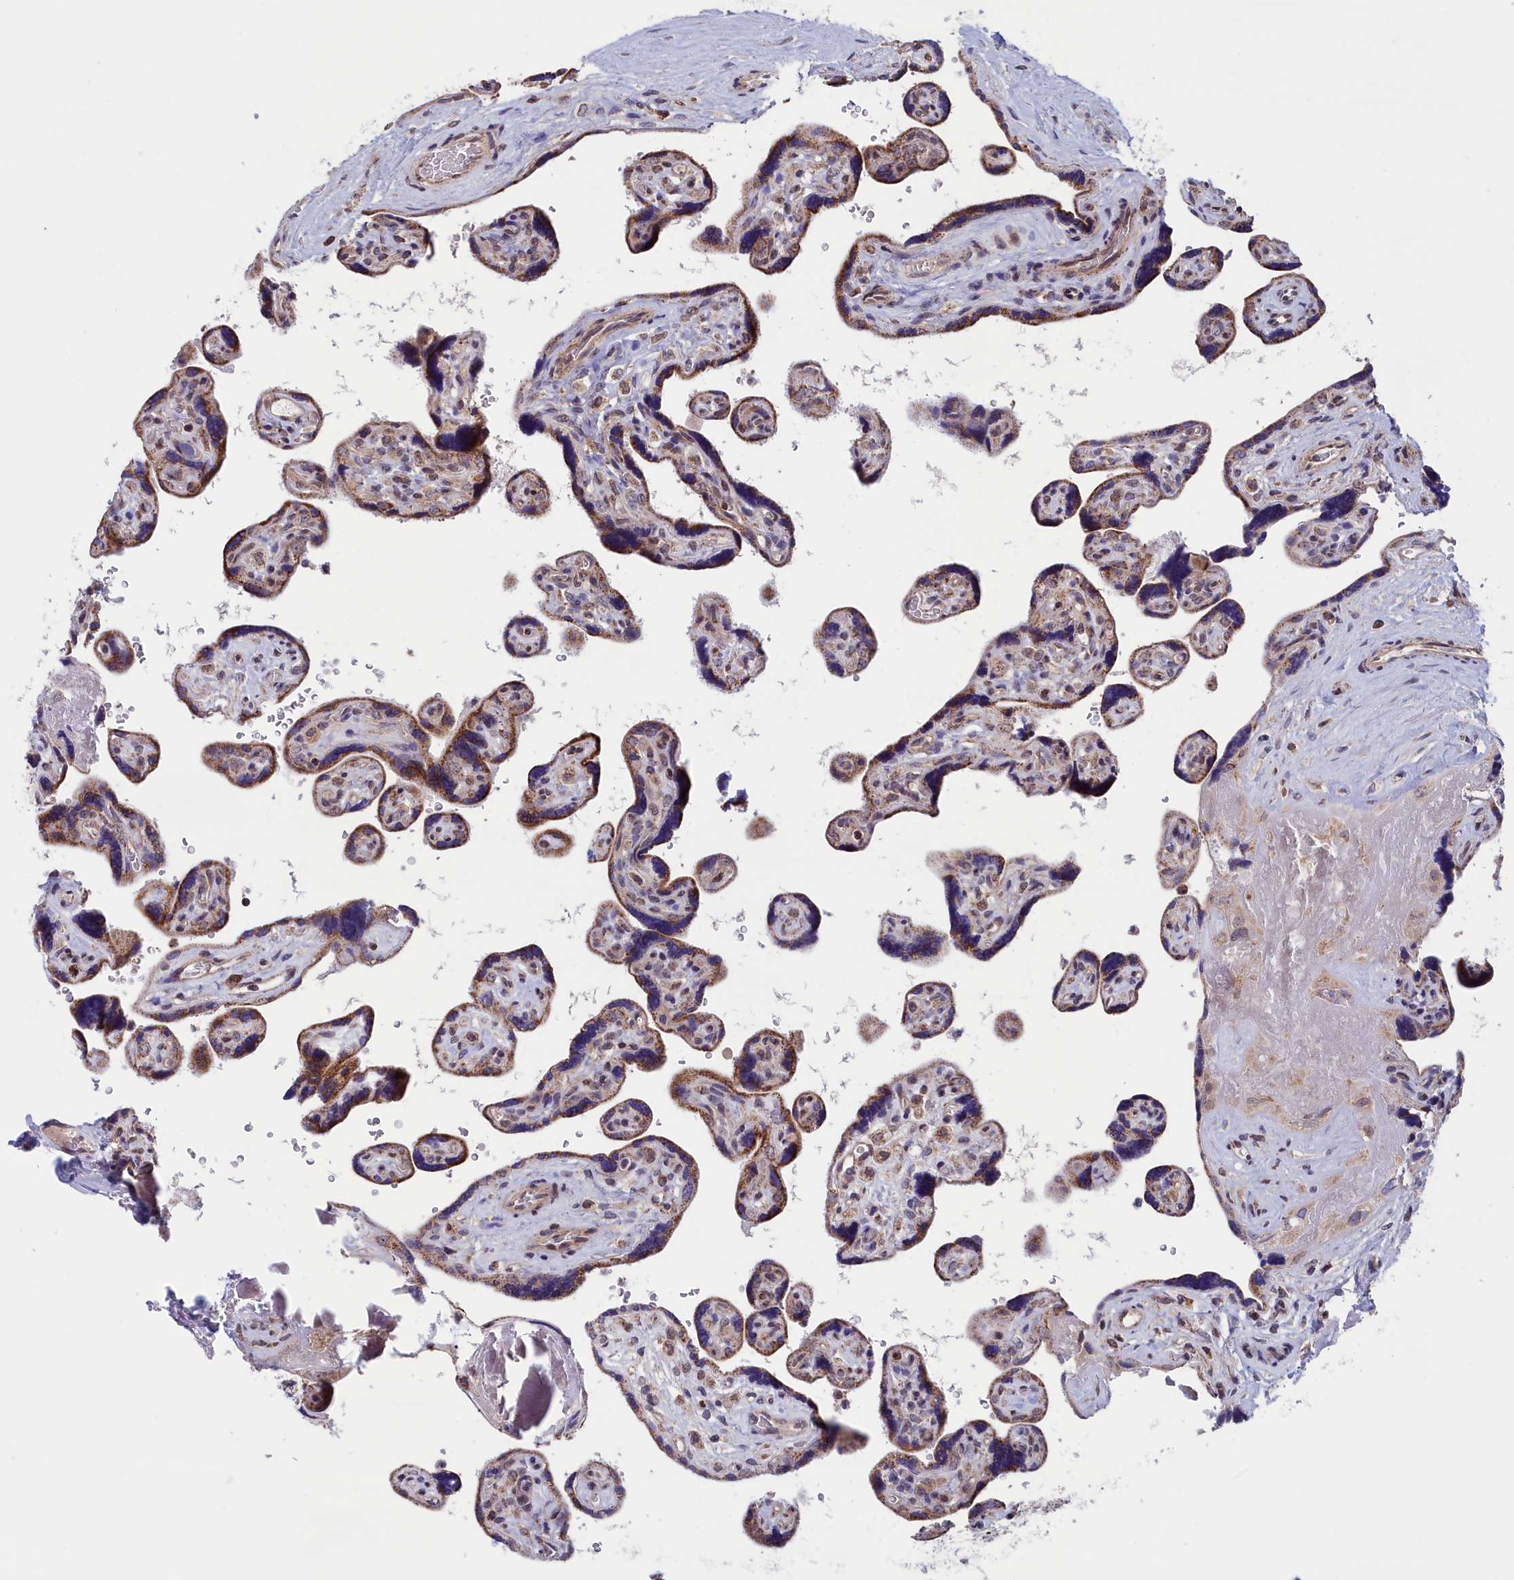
{"staining": {"intensity": "moderate", "quantity": "25%-75%", "location": "cytoplasmic/membranous"}, "tissue": "placenta", "cell_type": "Trophoblastic cells", "image_type": "normal", "snomed": [{"axis": "morphology", "description": "Normal tissue, NOS"}, {"axis": "topography", "description": "Placenta"}], "caption": "This image shows immunohistochemistry staining of normal human placenta, with medium moderate cytoplasmic/membranous positivity in about 25%-75% of trophoblastic cells.", "gene": "TIMM44", "patient": {"sex": "female", "age": 39}}